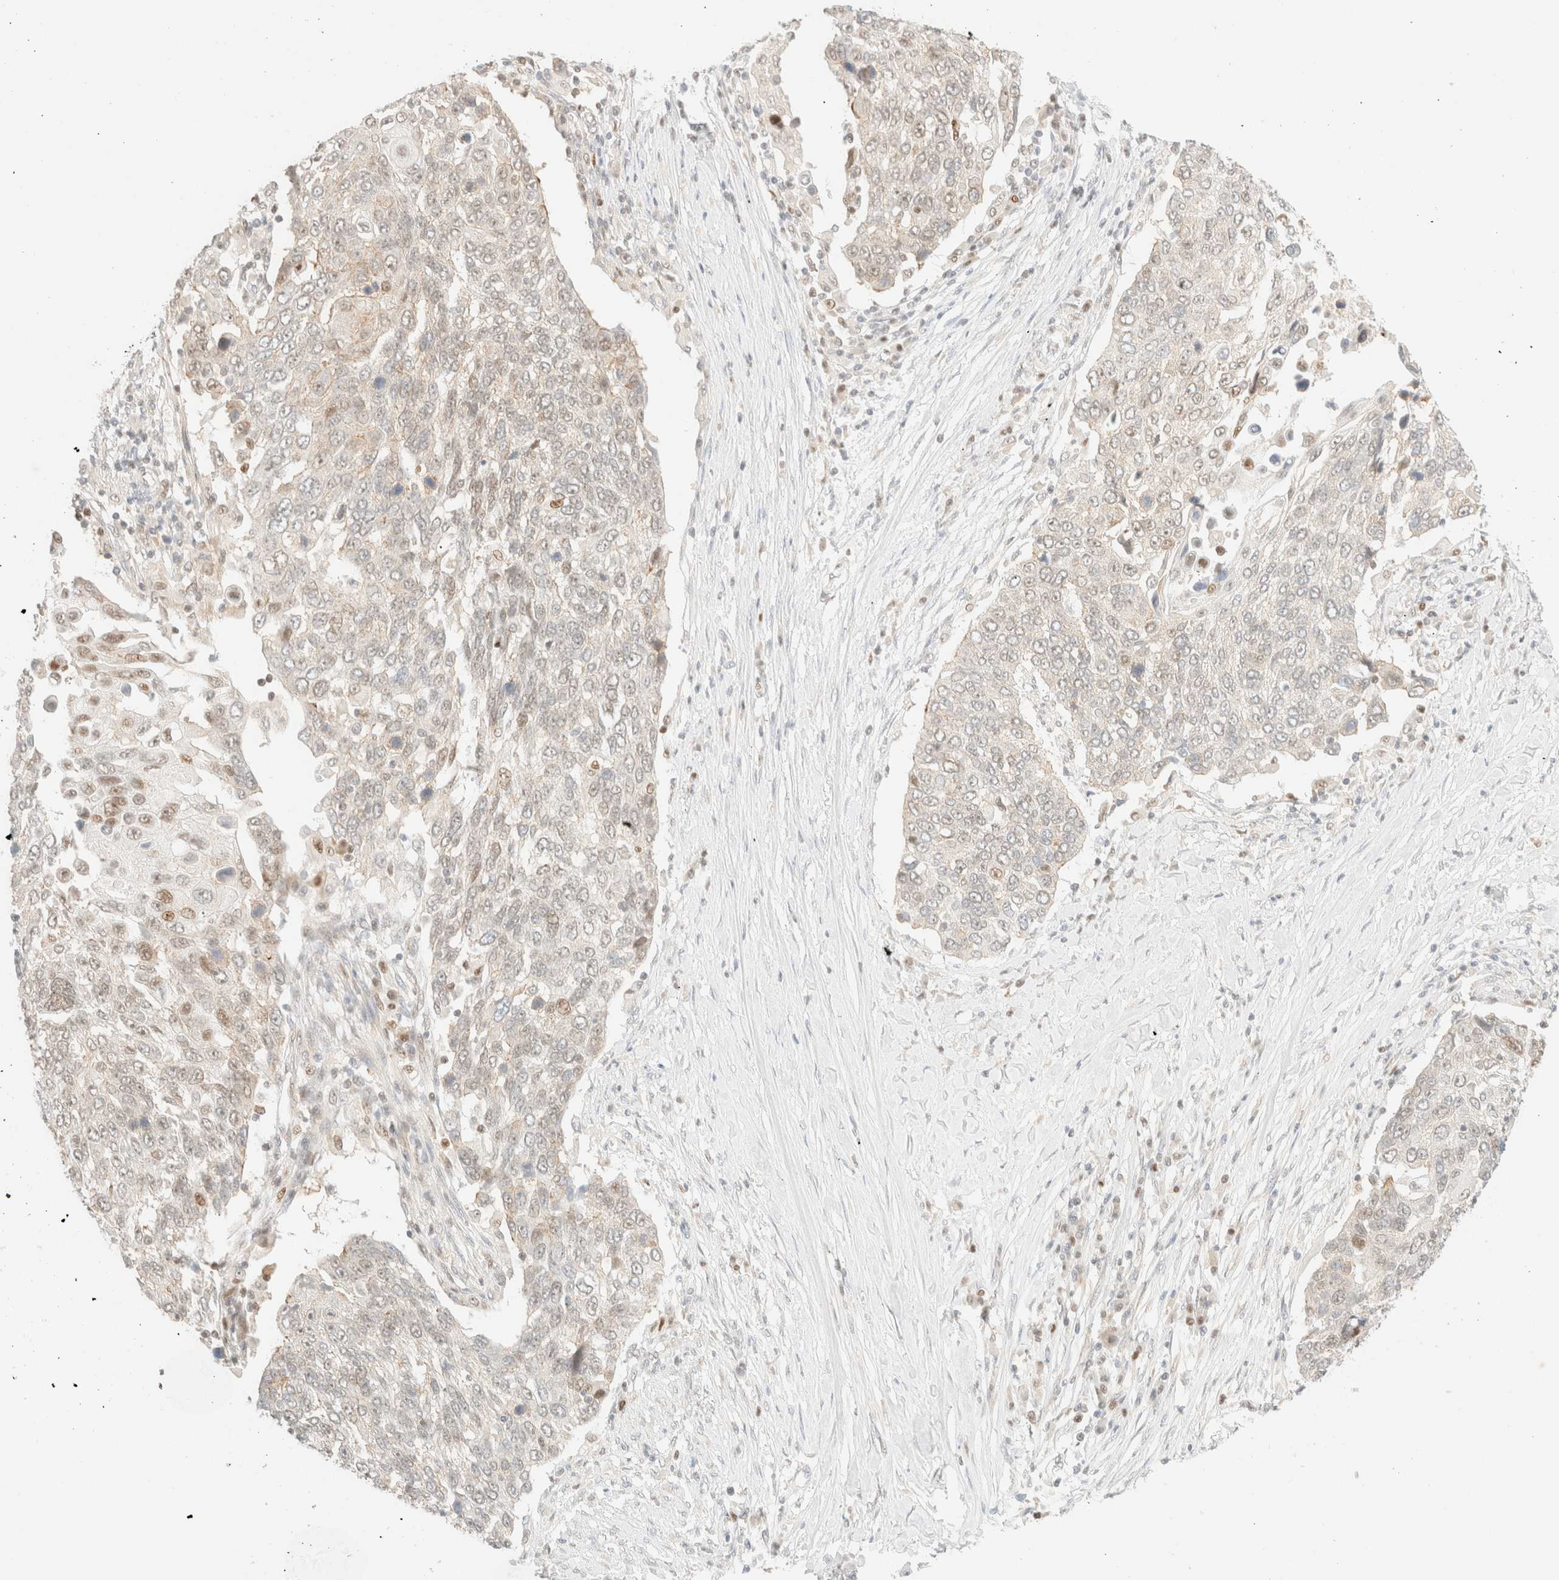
{"staining": {"intensity": "weak", "quantity": "<25%", "location": "nuclear"}, "tissue": "lung cancer", "cell_type": "Tumor cells", "image_type": "cancer", "snomed": [{"axis": "morphology", "description": "Squamous cell carcinoma, NOS"}, {"axis": "topography", "description": "Lung"}], "caption": "Immunohistochemistry (IHC) histopathology image of neoplastic tissue: lung squamous cell carcinoma stained with DAB demonstrates no significant protein expression in tumor cells.", "gene": "TSR1", "patient": {"sex": "male", "age": 66}}